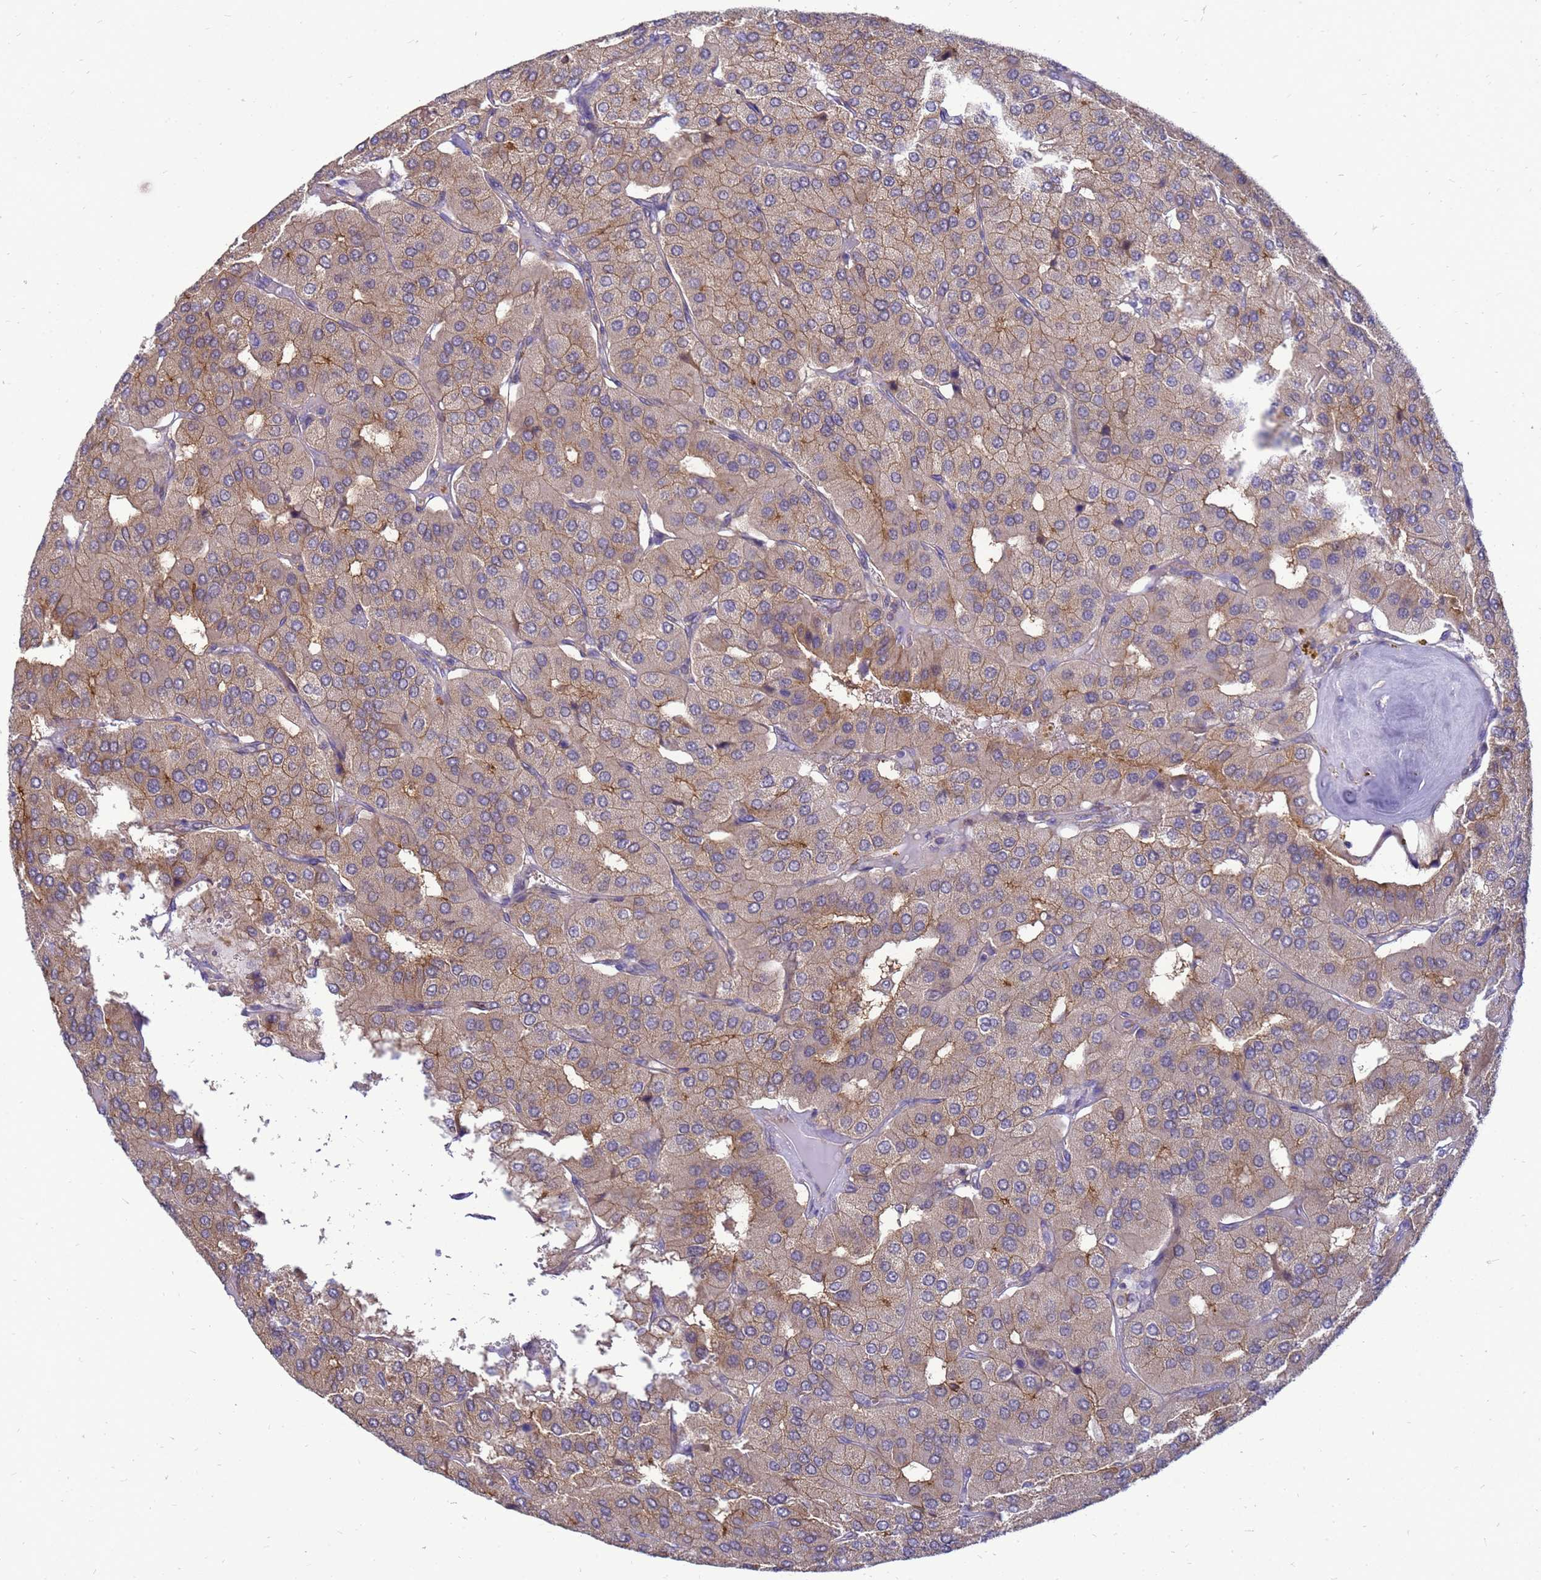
{"staining": {"intensity": "moderate", "quantity": ">75%", "location": "cytoplasmic/membranous"}, "tissue": "parathyroid gland", "cell_type": "Glandular cells", "image_type": "normal", "snomed": [{"axis": "morphology", "description": "Normal tissue, NOS"}, {"axis": "morphology", "description": "Adenoma, NOS"}, {"axis": "topography", "description": "Parathyroid gland"}], "caption": "A medium amount of moderate cytoplasmic/membranous staining is seen in approximately >75% of glandular cells in normal parathyroid gland.", "gene": "ENOPH1", "patient": {"sex": "female", "age": 86}}